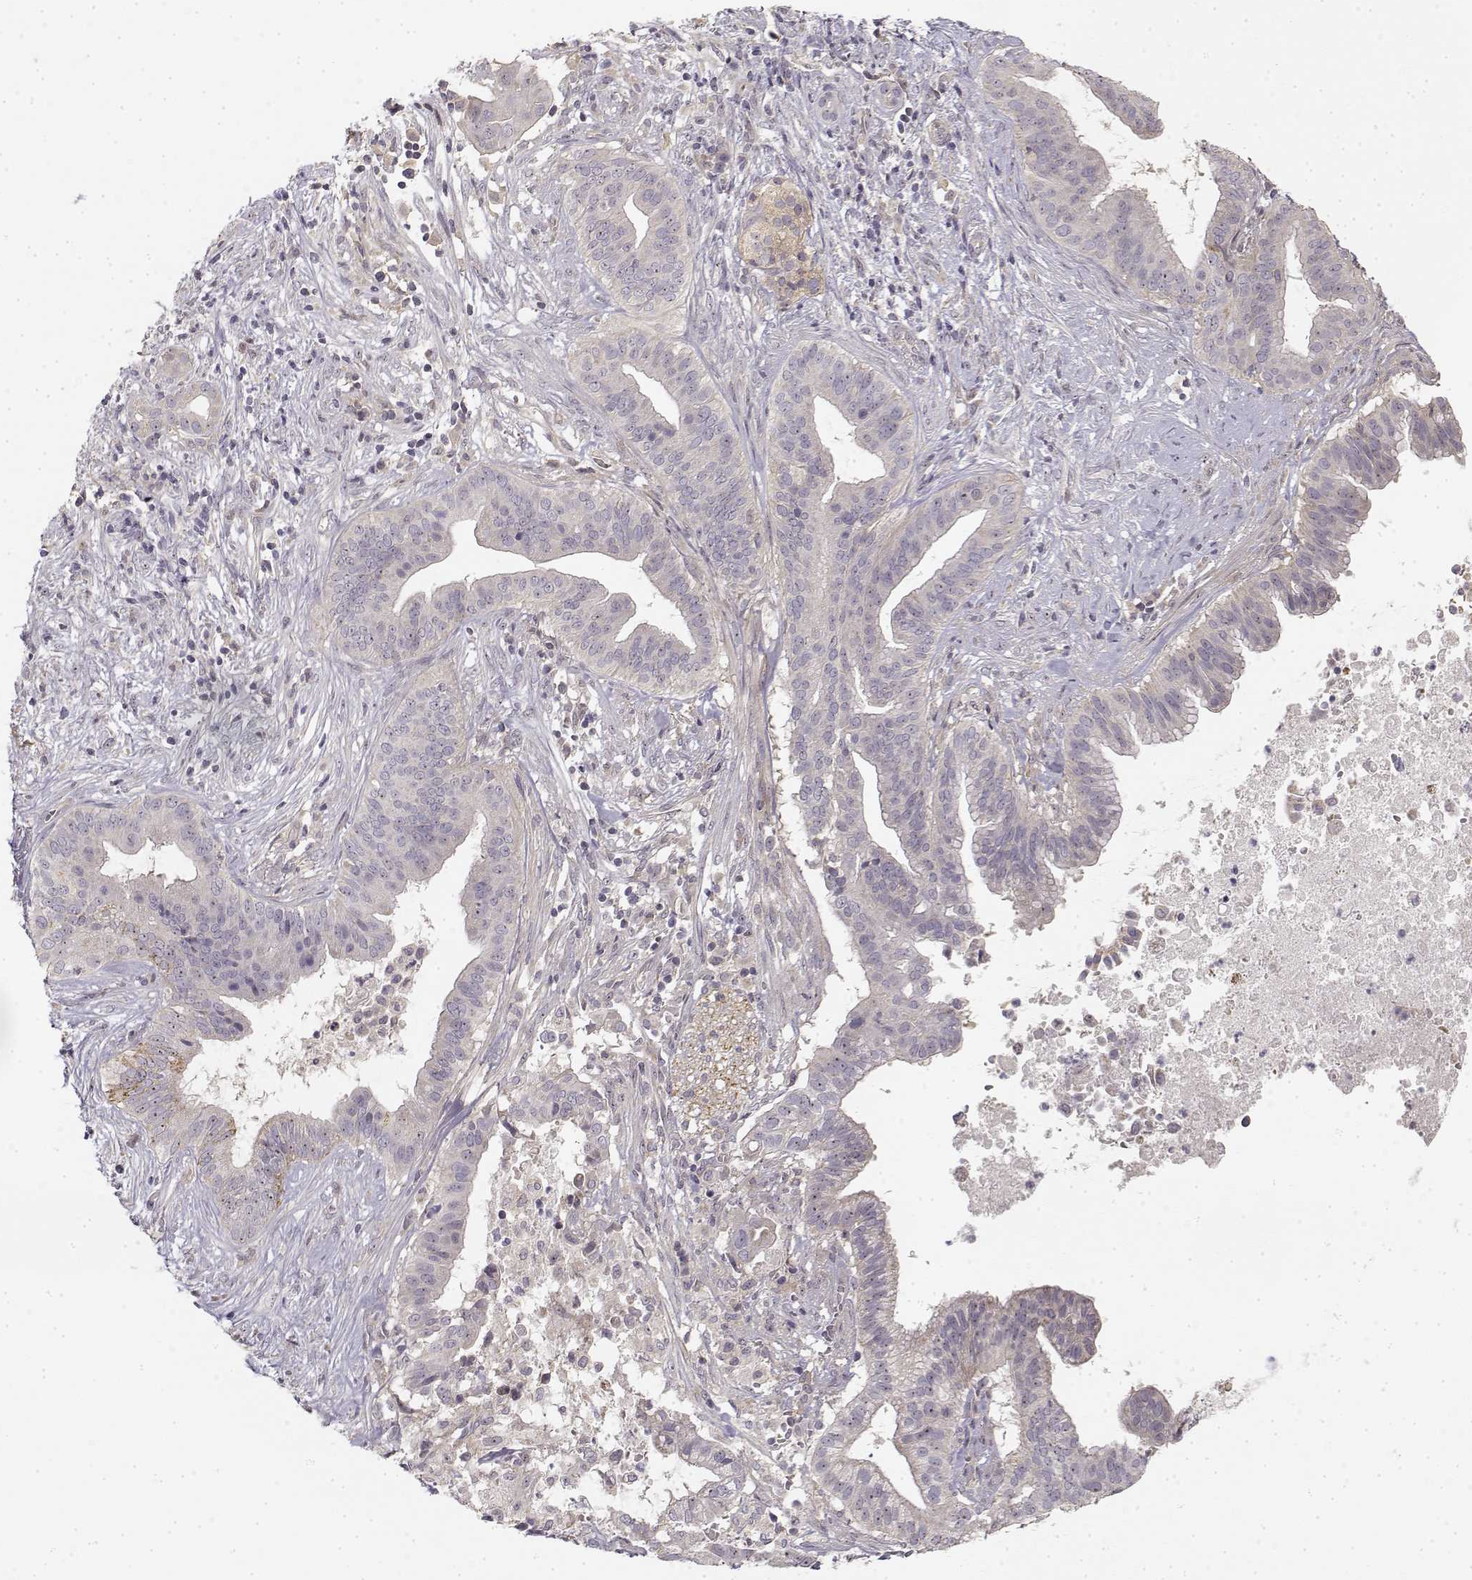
{"staining": {"intensity": "negative", "quantity": "none", "location": "none"}, "tissue": "pancreatic cancer", "cell_type": "Tumor cells", "image_type": "cancer", "snomed": [{"axis": "morphology", "description": "Adenocarcinoma, NOS"}, {"axis": "topography", "description": "Pancreas"}], "caption": "High magnification brightfield microscopy of adenocarcinoma (pancreatic) stained with DAB (brown) and counterstained with hematoxylin (blue): tumor cells show no significant staining. (DAB (3,3'-diaminobenzidine) immunohistochemistry (IHC) with hematoxylin counter stain).", "gene": "MED12L", "patient": {"sex": "male", "age": 61}}